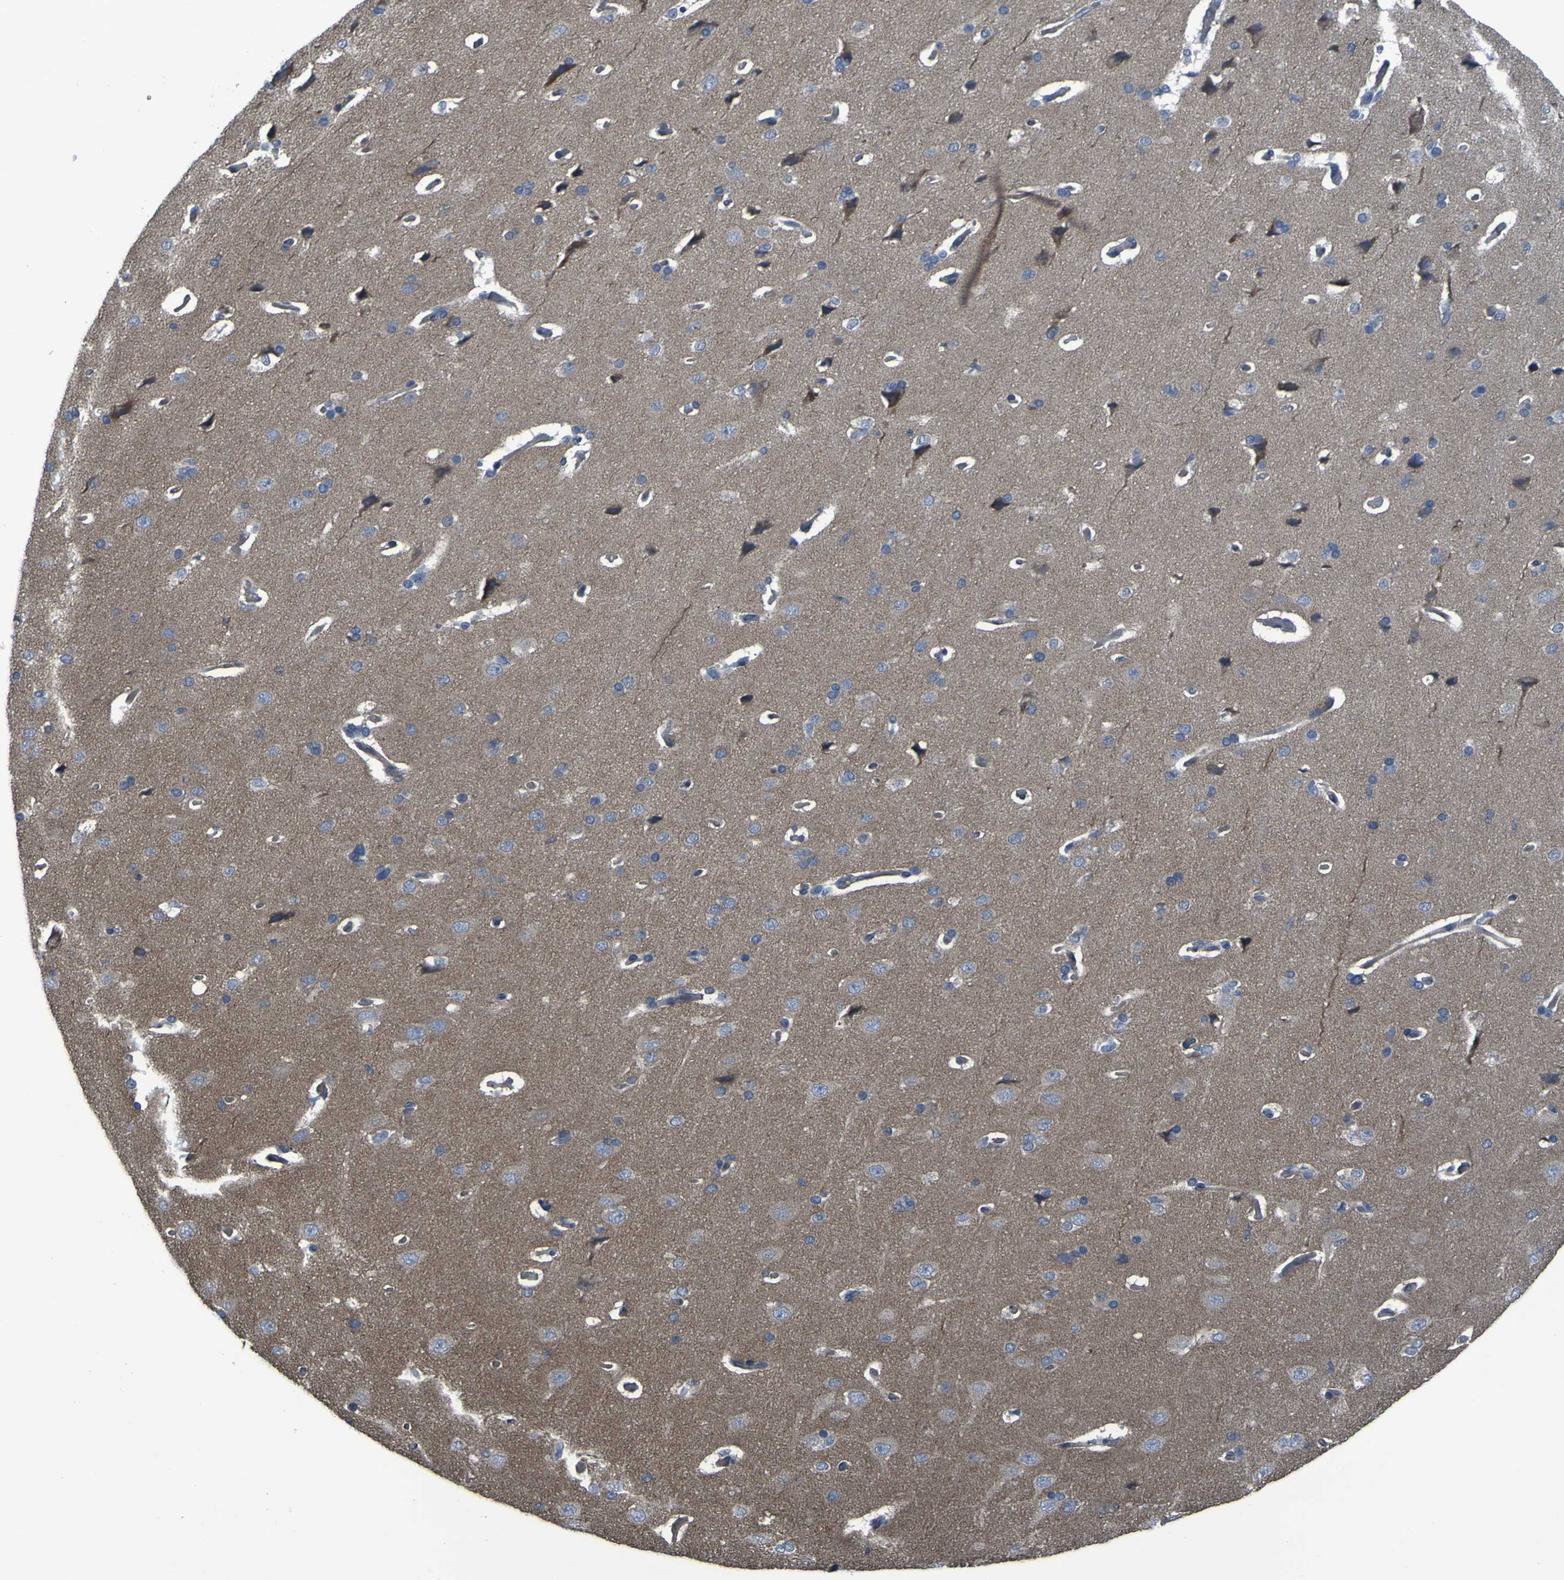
{"staining": {"intensity": "negative", "quantity": "none", "location": "none"}, "tissue": "cerebral cortex", "cell_type": "Endothelial cells", "image_type": "normal", "snomed": [{"axis": "morphology", "description": "Normal tissue, NOS"}, {"axis": "topography", "description": "Cerebral cortex"}], "caption": "This is an immunohistochemistry image of unremarkable cerebral cortex. There is no positivity in endothelial cells.", "gene": "GRAMD1A", "patient": {"sex": "male", "age": 62}}